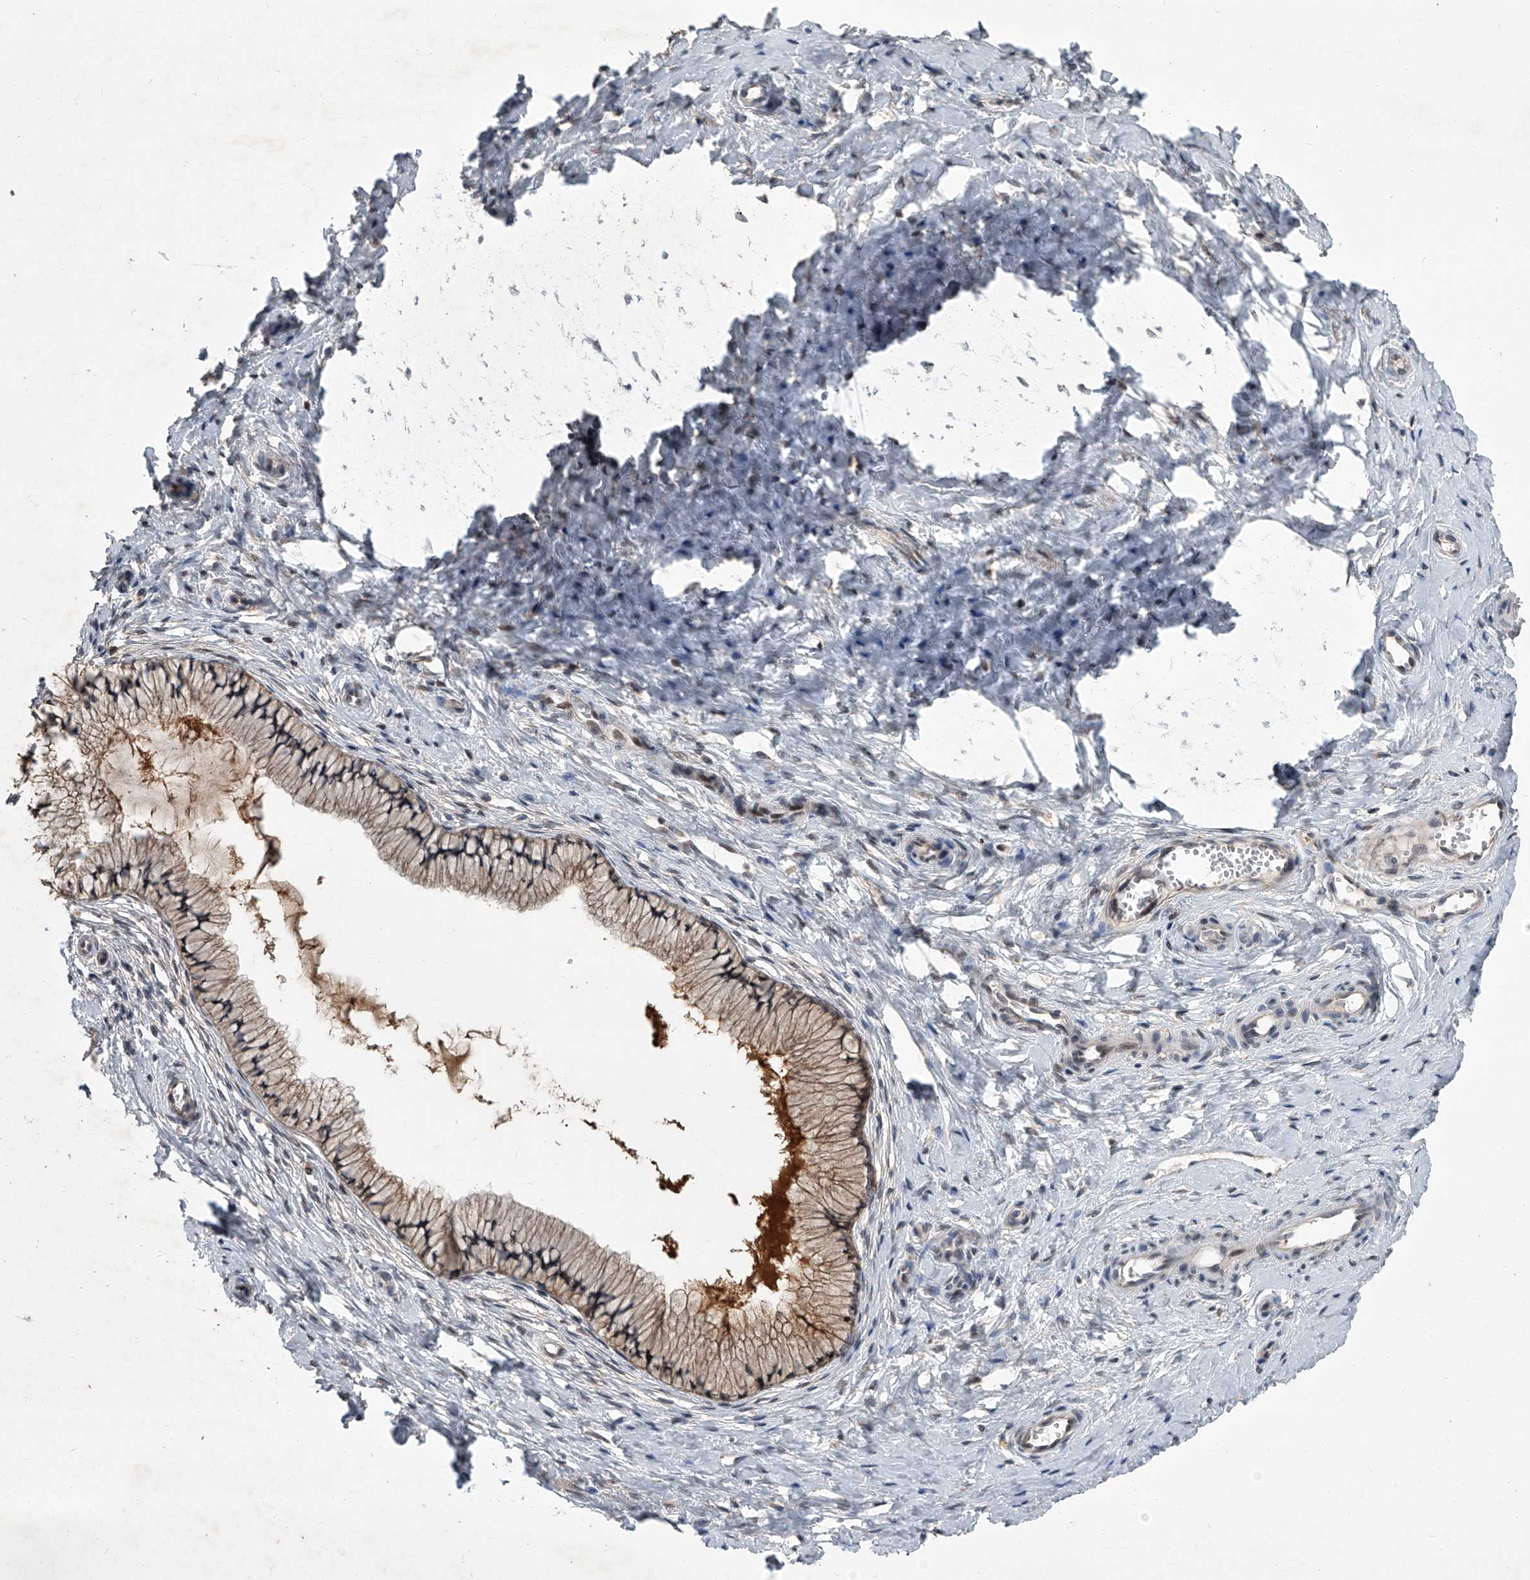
{"staining": {"intensity": "moderate", "quantity": ">75%", "location": "cytoplasmic/membranous"}, "tissue": "cervix", "cell_type": "Glandular cells", "image_type": "normal", "snomed": [{"axis": "morphology", "description": "Normal tissue, NOS"}, {"axis": "topography", "description": "Cervix"}], "caption": "DAB (3,3'-diaminobenzidine) immunohistochemical staining of unremarkable human cervix displays moderate cytoplasmic/membranous protein expression in about >75% of glandular cells. The protein of interest is shown in brown color, while the nuclei are stained blue.", "gene": "BHLHE23", "patient": {"sex": "female", "age": 36}}